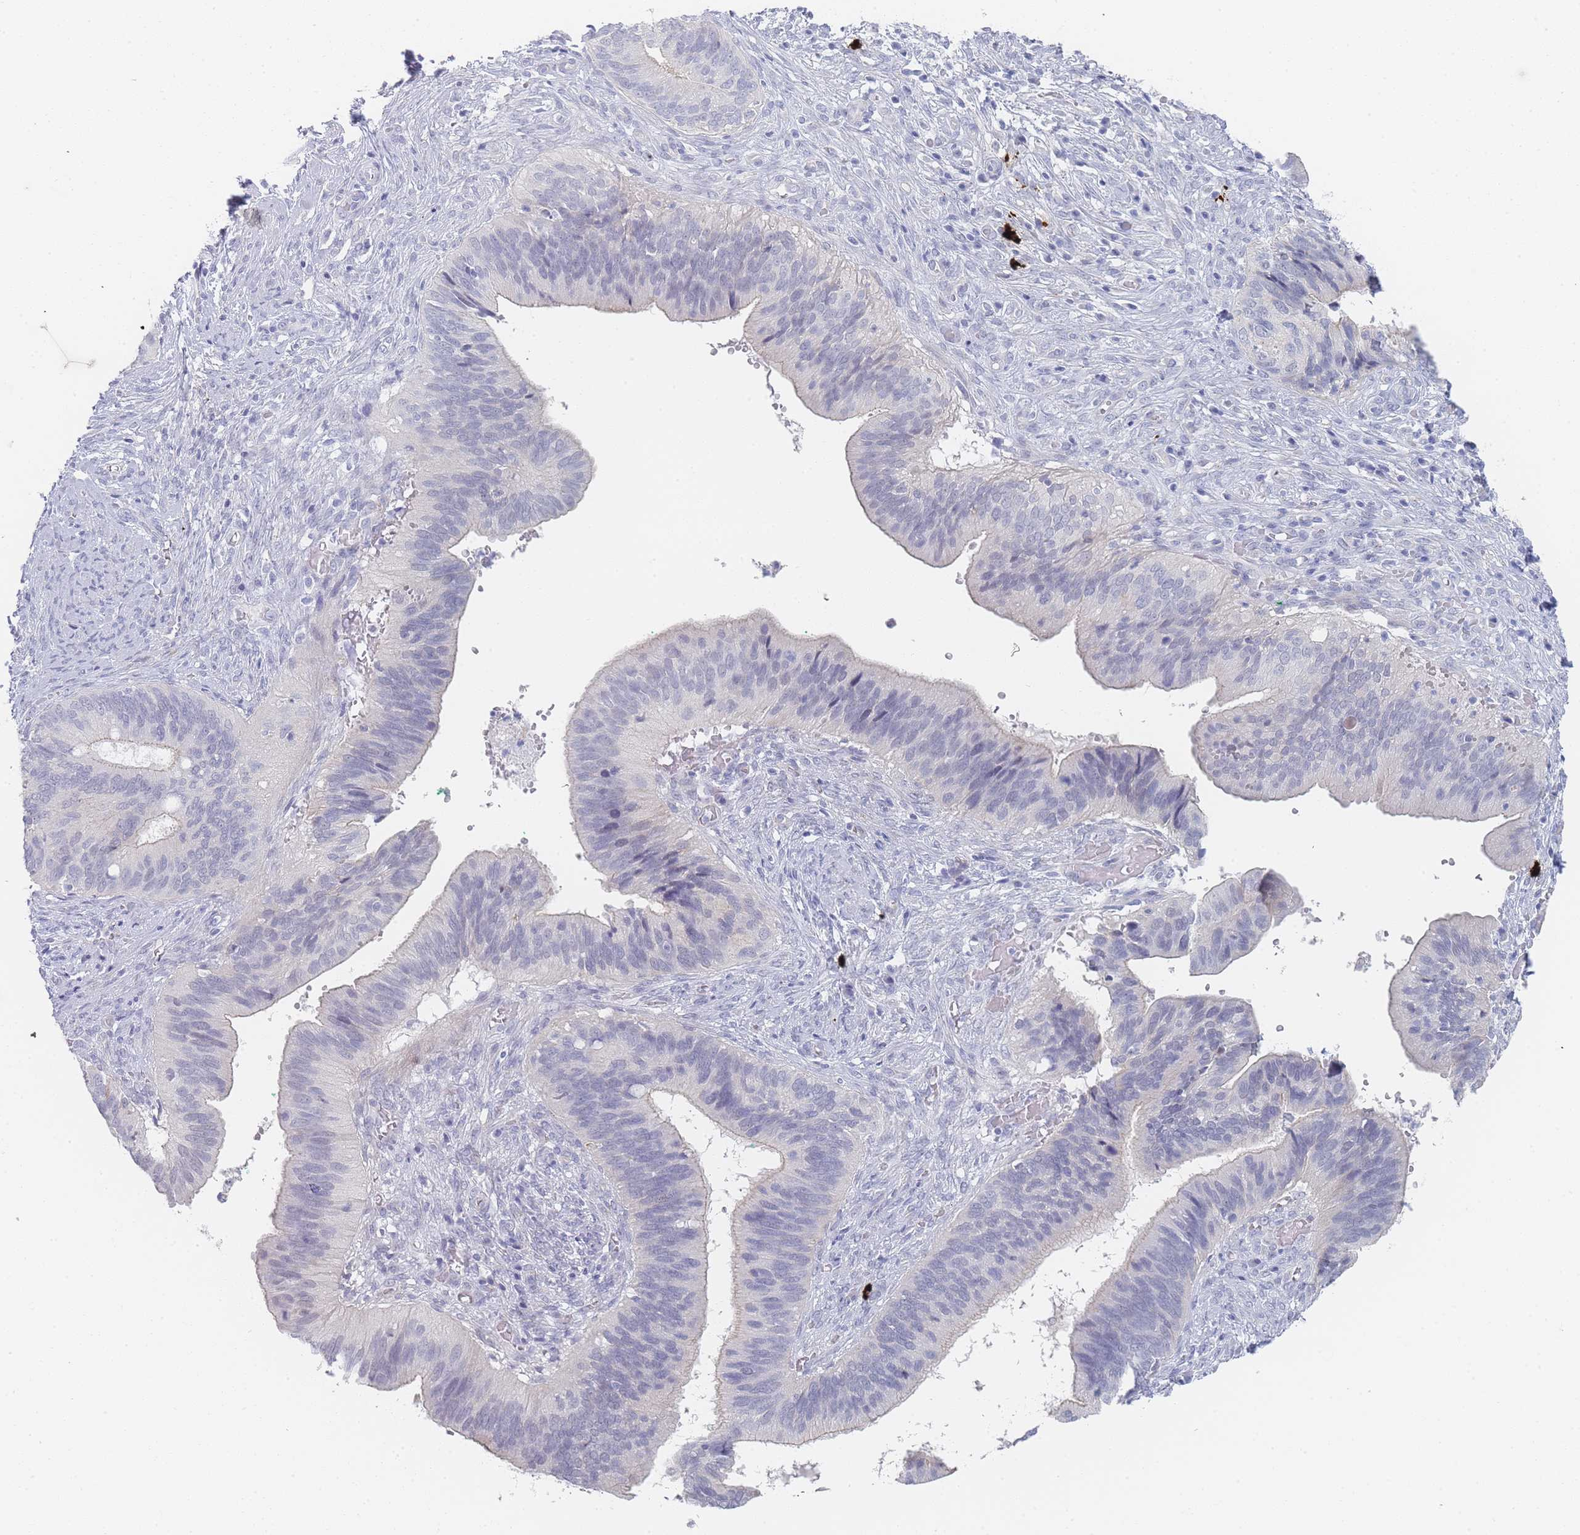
{"staining": {"intensity": "negative", "quantity": "none", "location": "none"}, "tissue": "cervical cancer", "cell_type": "Tumor cells", "image_type": "cancer", "snomed": [{"axis": "morphology", "description": "Adenocarcinoma, NOS"}, {"axis": "topography", "description": "Cervix"}], "caption": "This is an immunohistochemistry (IHC) histopathology image of human cervical cancer. There is no expression in tumor cells.", "gene": "IMPG1", "patient": {"sex": "female", "age": 42}}